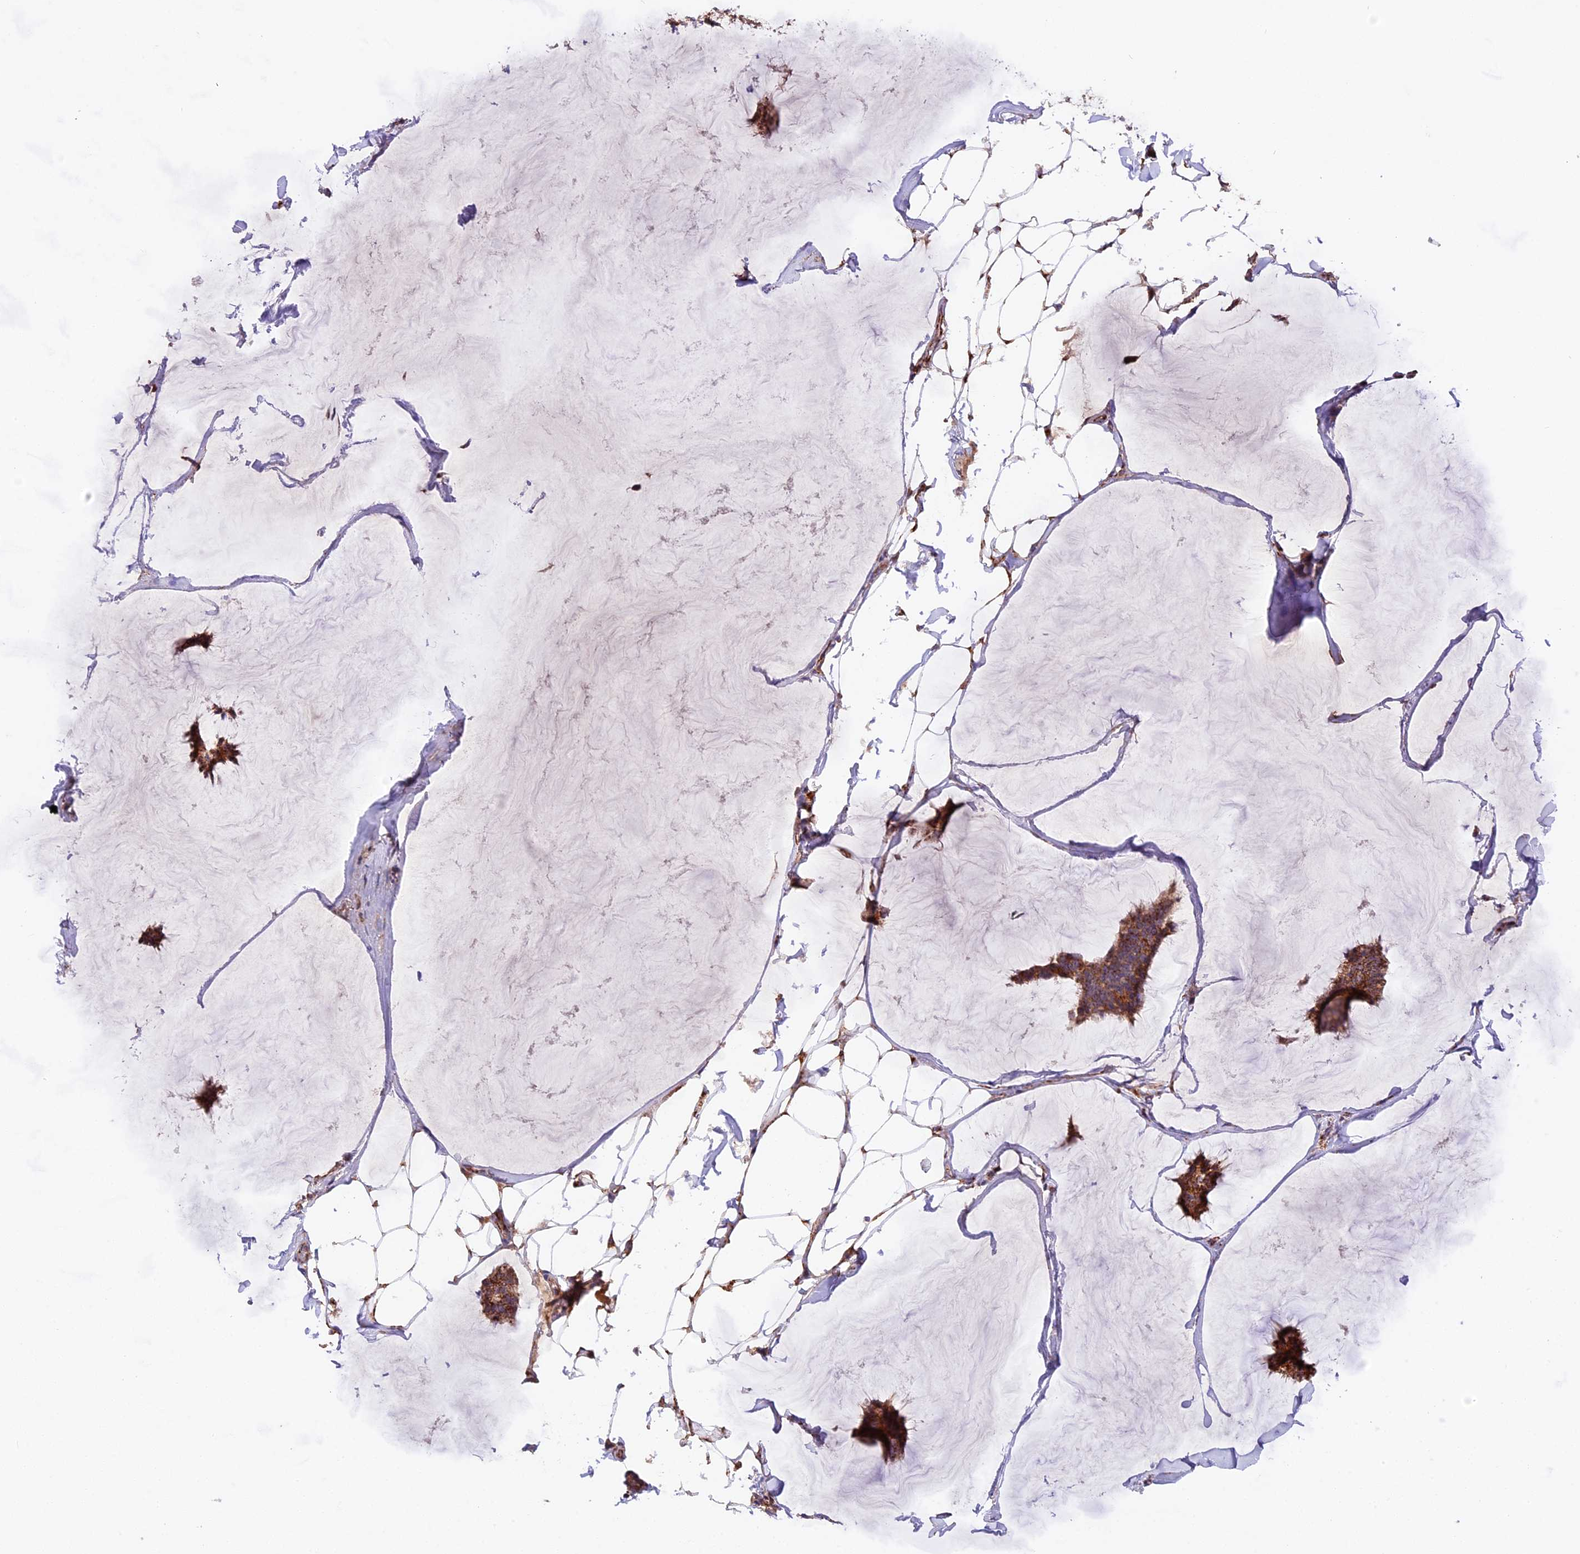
{"staining": {"intensity": "moderate", "quantity": ">75%", "location": "cytoplasmic/membranous"}, "tissue": "breast cancer", "cell_type": "Tumor cells", "image_type": "cancer", "snomed": [{"axis": "morphology", "description": "Duct carcinoma"}, {"axis": "topography", "description": "Breast"}], "caption": "Human breast cancer (infiltrating ductal carcinoma) stained with a brown dye reveals moderate cytoplasmic/membranous positive positivity in approximately >75% of tumor cells.", "gene": "NDUFA8", "patient": {"sex": "female", "age": 93}}